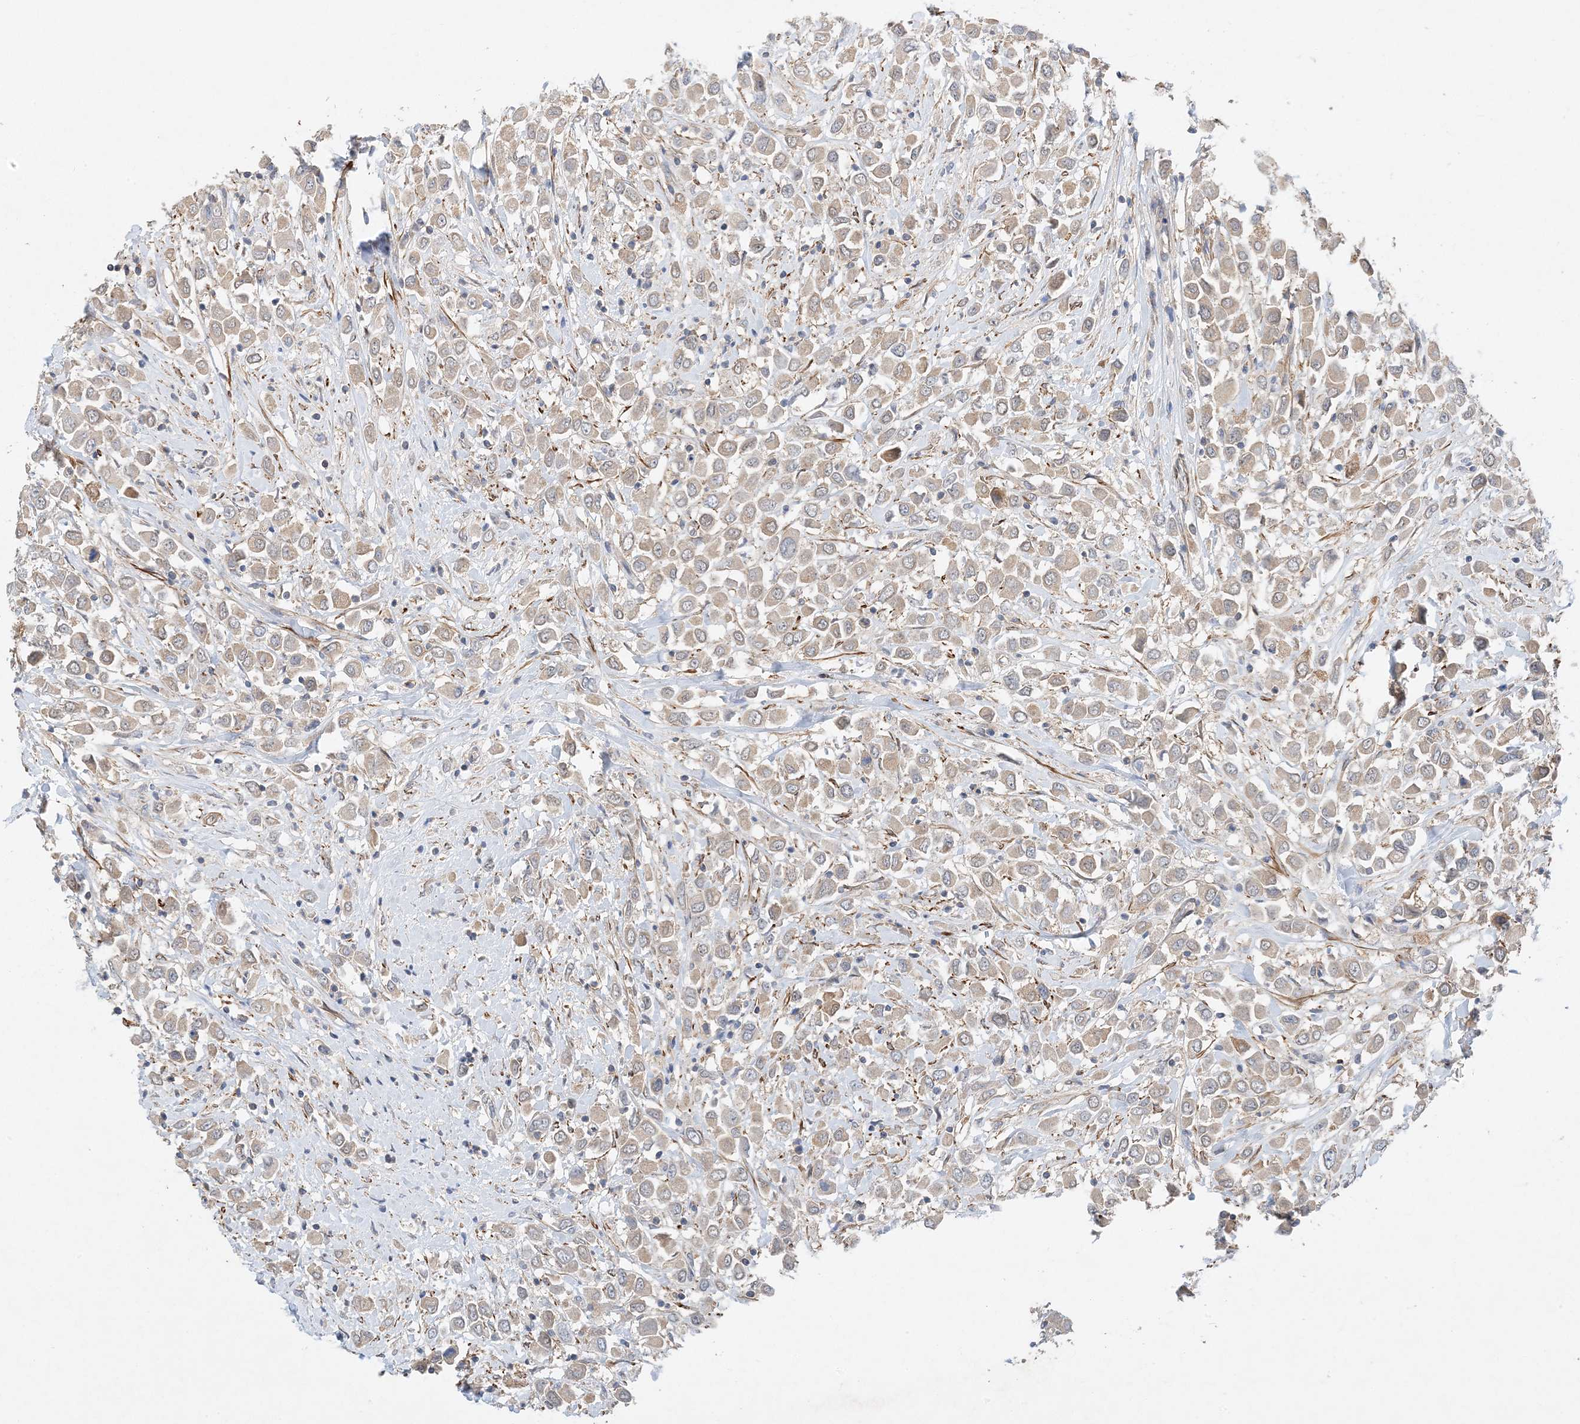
{"staining": {"intensity": "weak", "quantity": ">75%", "location": "cytoplasmic/membranous"}, "tissue": "breast cancer", "cell_type": "Tumor cells", "image_type": "cancer", "snomed": [{"axis": "morphology", "description": "Duct carcinoma"}, {"axis": "topography", "description": "Breast"}], "caption": "An immunohistochemistry (IHC) image of neoplastic tissue is shown. Protein staining in brown highlights weak cytoplasmic/membranous positivity in breast cancer within tumor cells.", "gene": "KIFBP", "patient": {"sex": "female", "age": 61}}